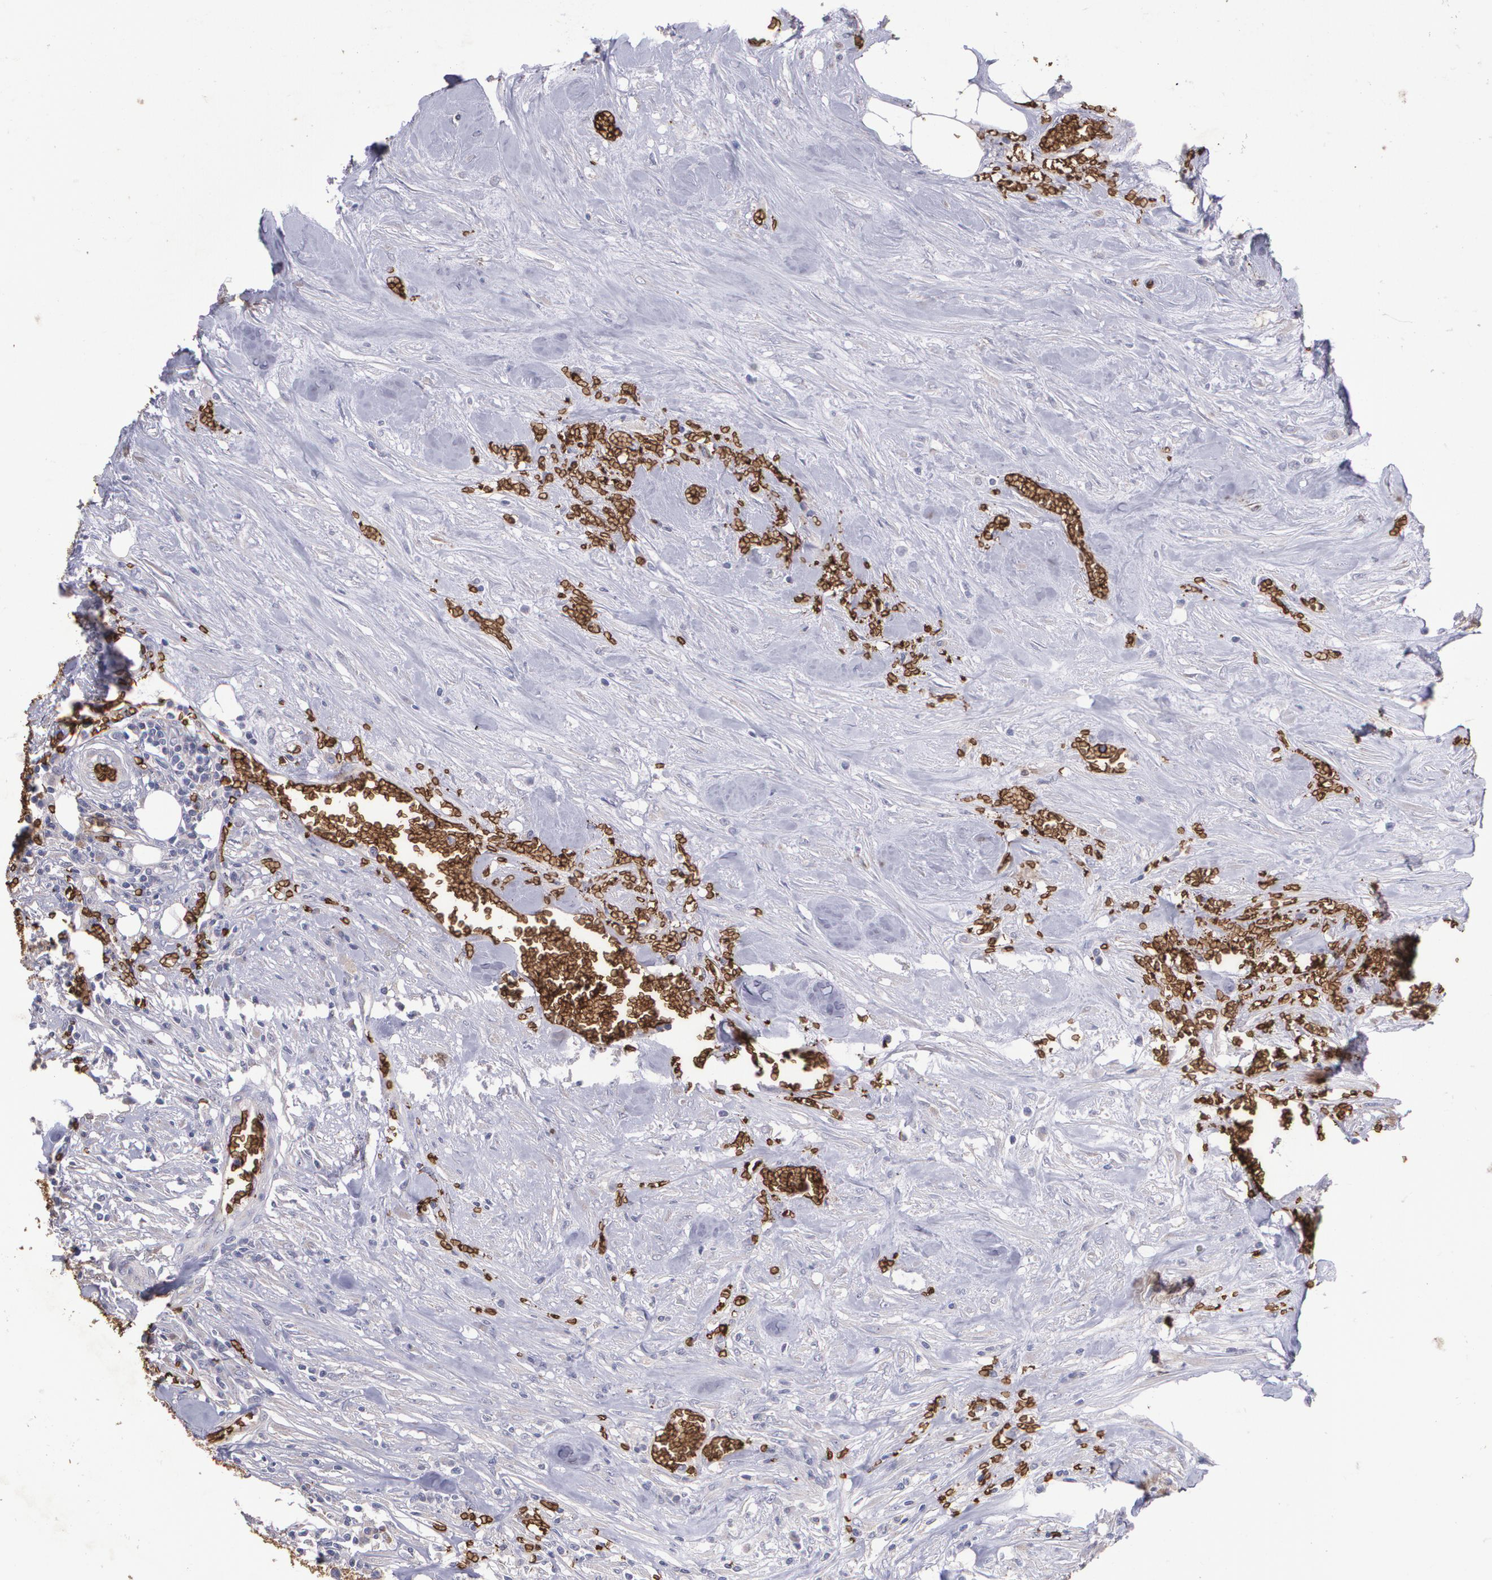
{"staining": {"intensity": "strong", "quantity": ">75%", "location": "cytoplasmic/membranous"}, "tissue": "urothelial cancer", "cell_type": "Tumor cells", "image_type": "cancer", "snomed": [{"axis": "morphology", "description": "Urothelial carcinoma, High grade"}, {"axis": "topography", "description": "Urinary bladder"}], "caption": "Immunohistochemical staining of human high-grade urothelial carcinoma displays strong cytoplasmic/membranous protein expression in approximately >75% of tumor cells. Nuclei are stained in blue.", "gene": "SLC2A1", "patient": {"sex": "male", "age": 74}}